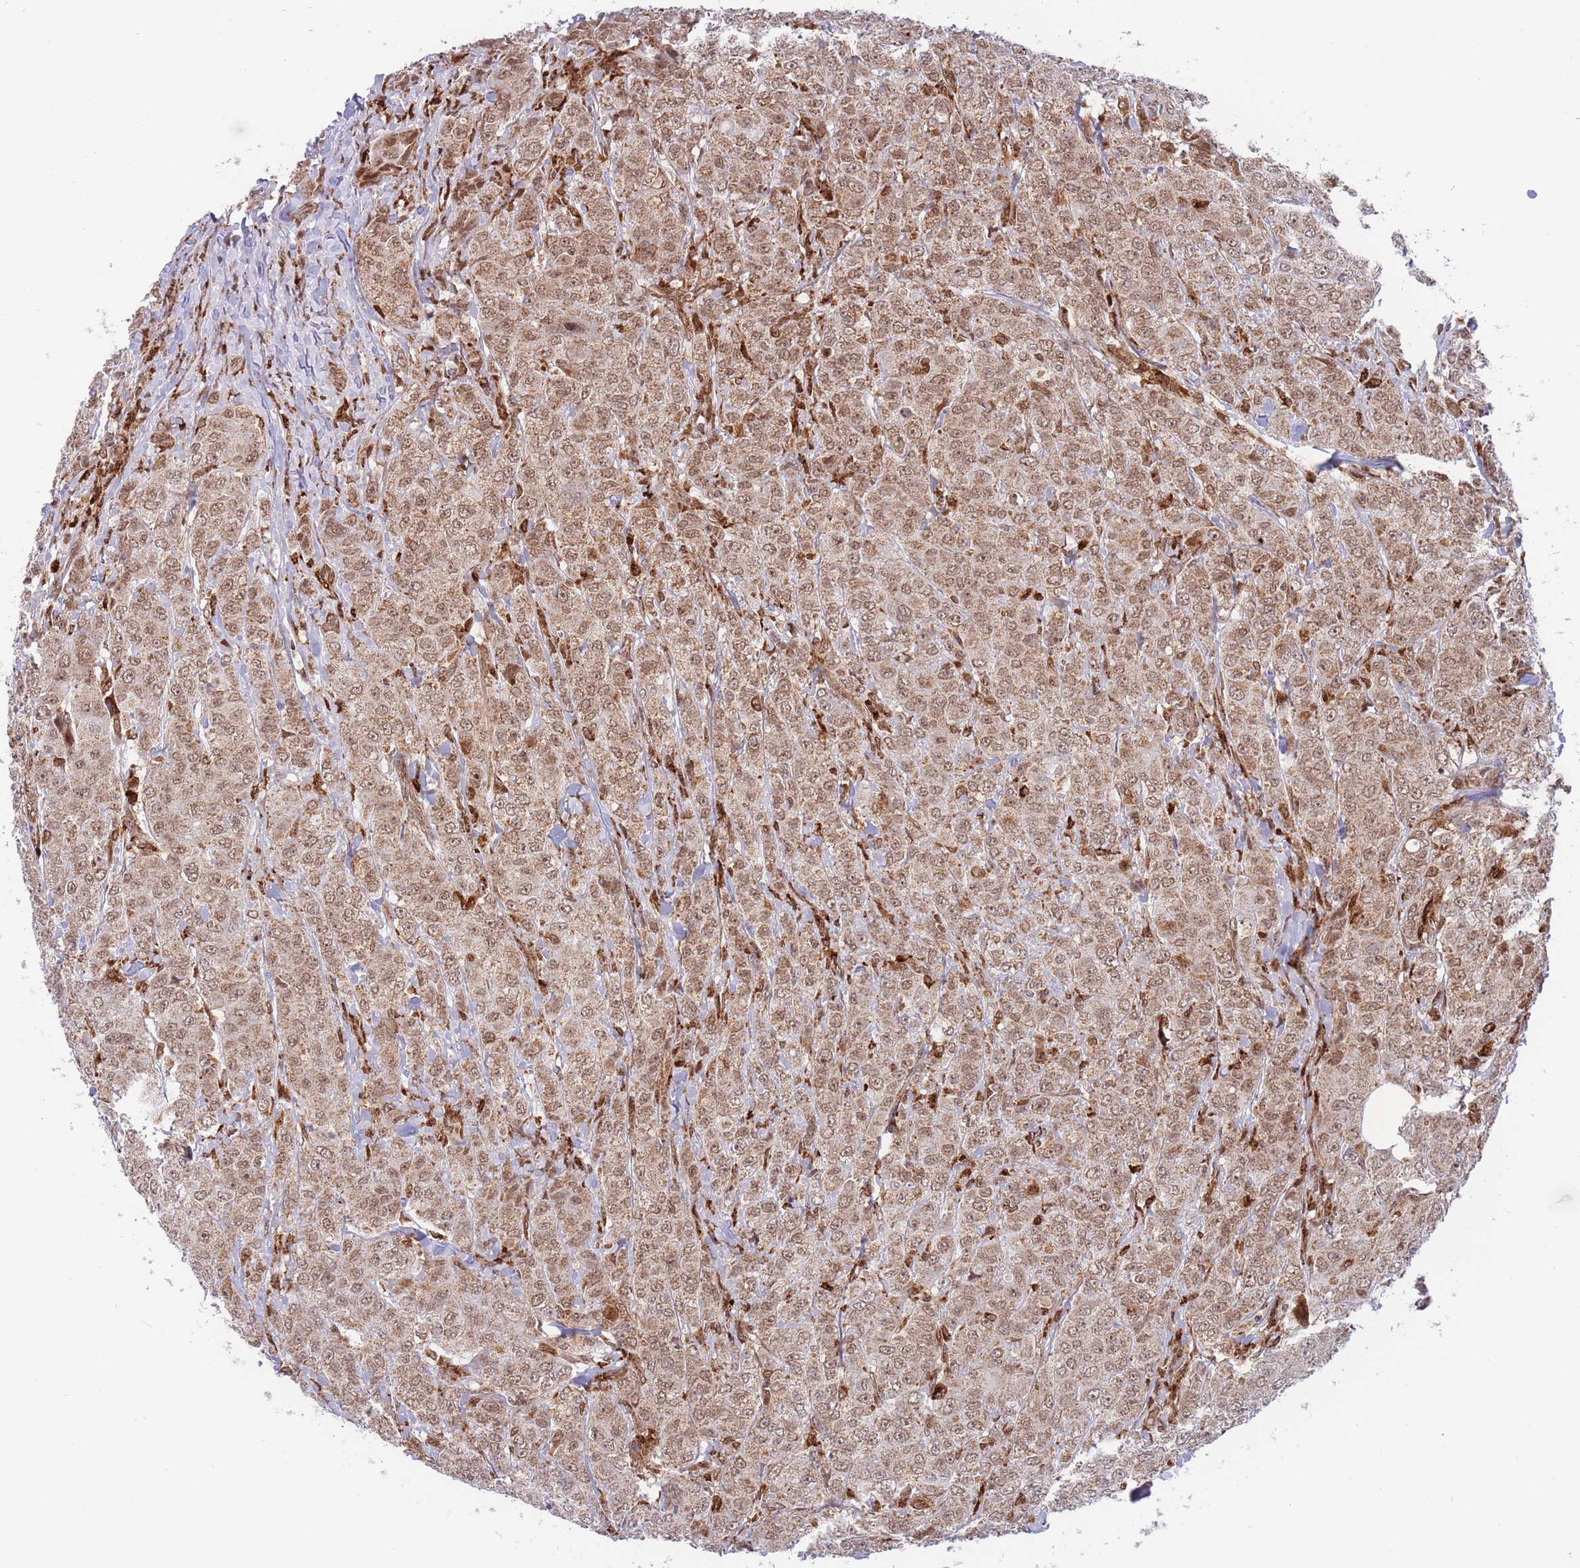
{"staining": {"intensity": "moderate", "quantity": ">75%", "location": "nuclear"}, "tissue": "breast cancer", "cell_type": "Tumor cells", "image_type": "cancer", "snomed": [{"axis": "morphology", "description": "Duct carcinoma"}, {"axis": "topography", "description": "Breast"}], "caption": "Immunohistochemical staining of breast cancer reveals moderate nuclear protein staining in approximately >75% of tumor cells. (Stains: DAB in brown, nuclei in blue, Microscopy: brightfield microscopy at high magnification).", "gene": "BOD1L1", "patient": {"sex": "female", "age": 43}}